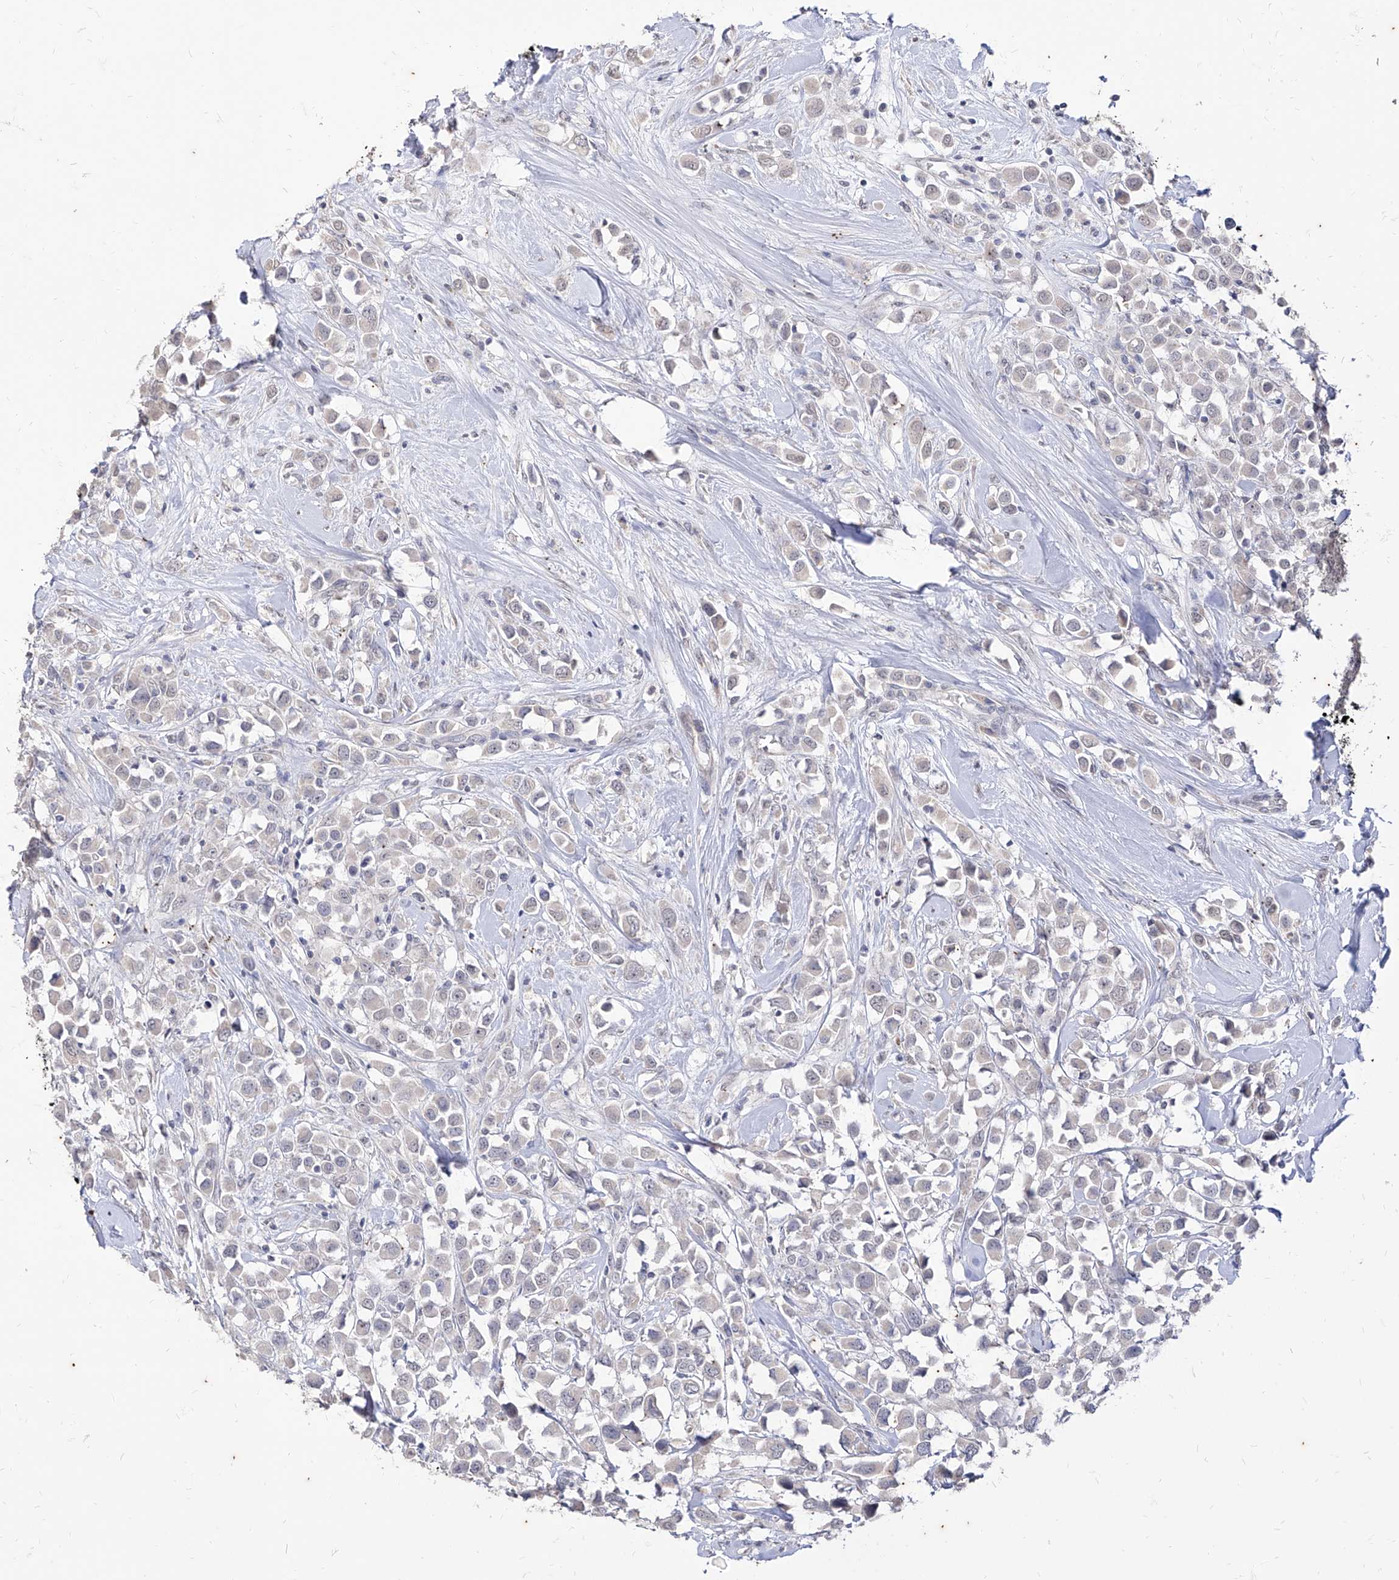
{"staining": {"intensity": "negative", "quantity": "none", "location": "none"}, "tissue": "breast cancer", "cell_type": "Tumor cells", "image_type": "cancer", "snomed": [{"axis": "morphology", "description": "Duct carcinoma"}, {"axis": "topography", "description": "Breast"}], "caption": "DAB (3,3'-diaminobenzidine) immunohistochemical staining of human breast invasive ductal carcinoma exhibits no significant expression in tumor cells.", "gene": "PHF20L1", "patient": {"sex": "female", "age": 61}}